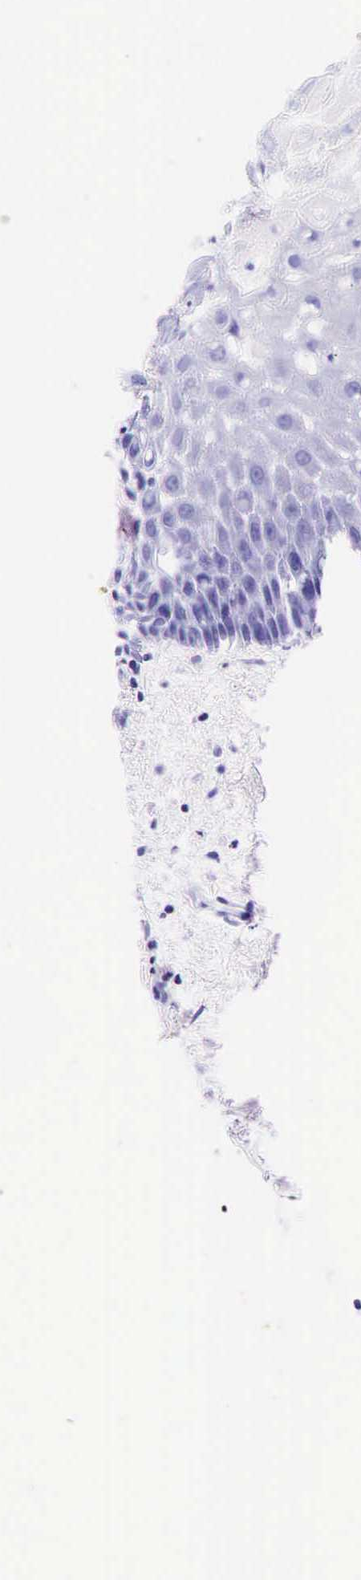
{"staining": {"intensity": "negative", "quantity": "none", "location": "none"}, "tissue": "oral mucosa", "cell_type": "Squamous epithelial cells", "image_type": "normal", "snomed": [{"axis": "morphology", "description": "Normal tissue, NOS"}, {"axis": "topography", "description": "Oral tissue"}], "caption": "Immunohistochemical staining of benign oral mucosa exhibits no significant staining in squamous epithelial cells. The staining is performed using DAB brown chromogen with nuclei counter-stained in using hematoxylin.", "gene": "GCG", "patient": {"sex": "male", "age": 54}}